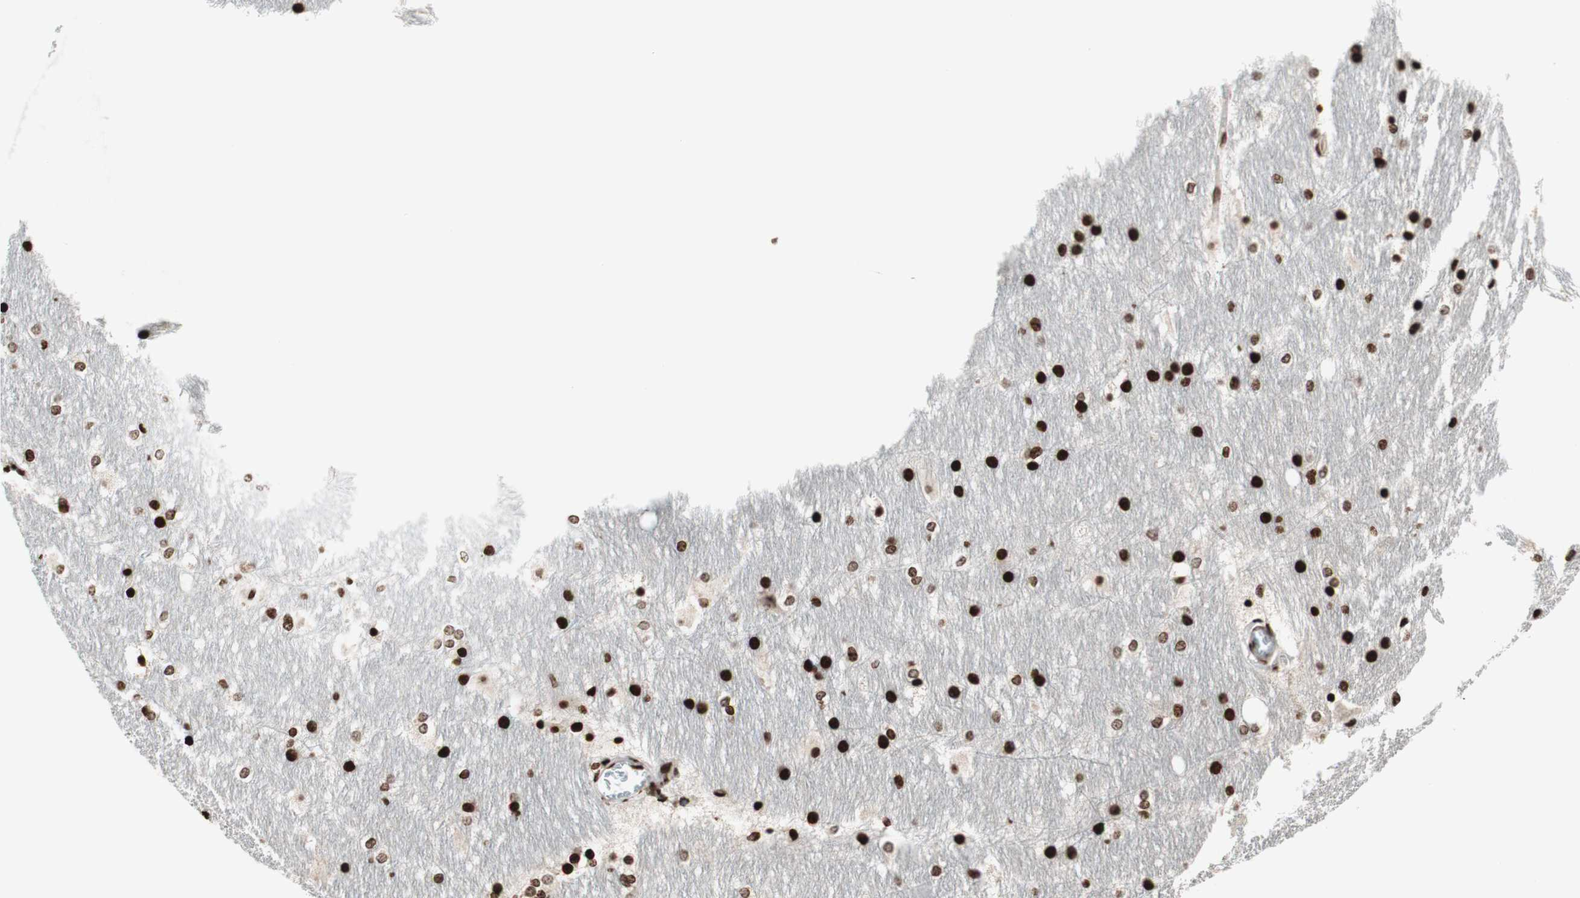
{"staining": {"intensity": "strong", "quantity": ">75%", "location": "nuclear"}, "tissue": "hippocampus", "cell_type": "Glial cells", "image_type": "normal", "snomed": [{"axis": "morphology", "description": "Normal tissue, NOS"}, {"axis": "topography", "description": "Hippocampus"}], "caption": "Hippocampus stained with IHC reveals strong nuclear staining in about >75% of glial cells.", "gene": "NCOA3", "patient": {"sex": "female", "age": 19}}